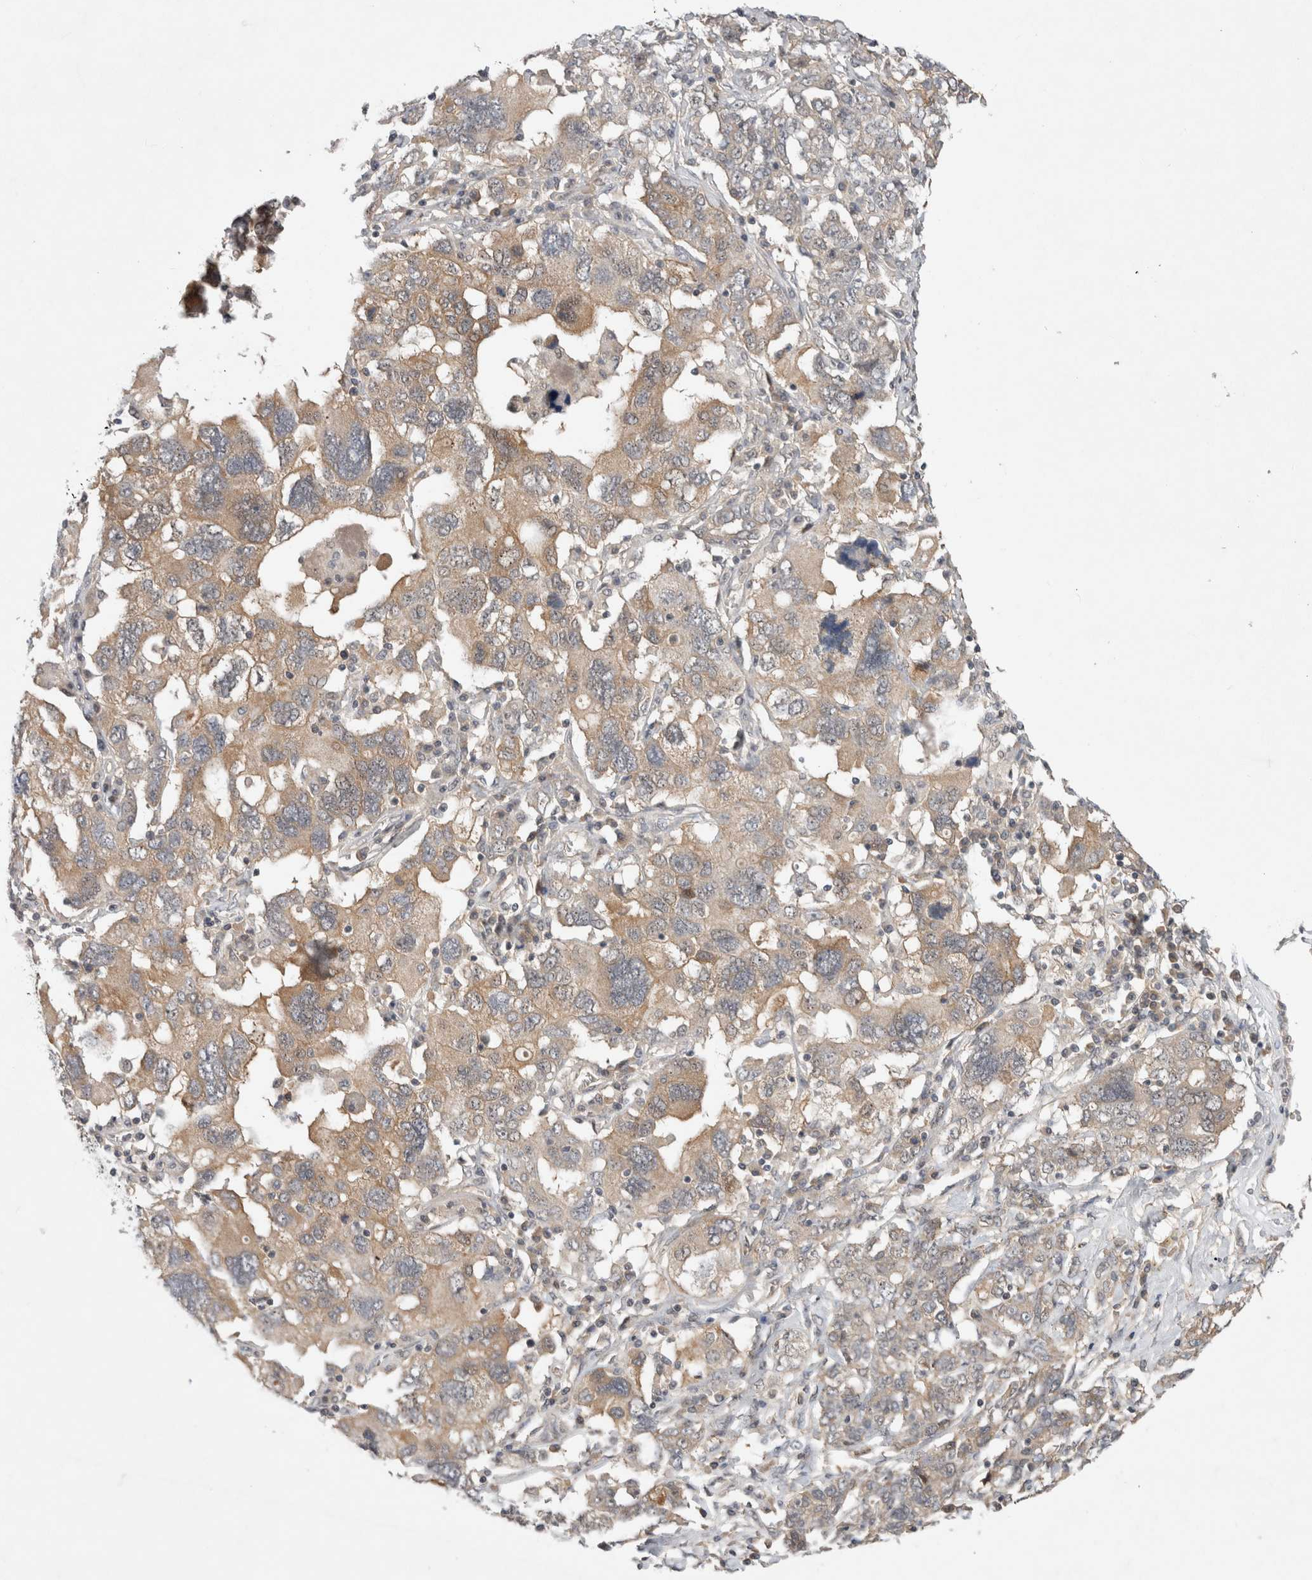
{"staining": {"intensity": "weak", "quantity": ">75%", "location": "cytoplasmic/membranous"}, "tissue": "ovarian cancer", "cell_type": "Tumor cells", "image_type": "cancer", "snomed": [{"axis": "morphology", "description": "Carcinoma, endometroid"}, {"axis": "topography", "description": "Ovary"}], "caption": "Immunohistochemistry staining of ovarian cancer, which demonstrates low levels of weak cytoplasmic/membranous positivity in about >75% of tumor cells indicating weak cytoplasmic/membranous protein staining. The staining was performed using DAB (brown) for protein detection and nuclei were counterstained in hematoxylin (blue).", "gene": "CERS3", "patient": {"sex": "female", "age": 62}}